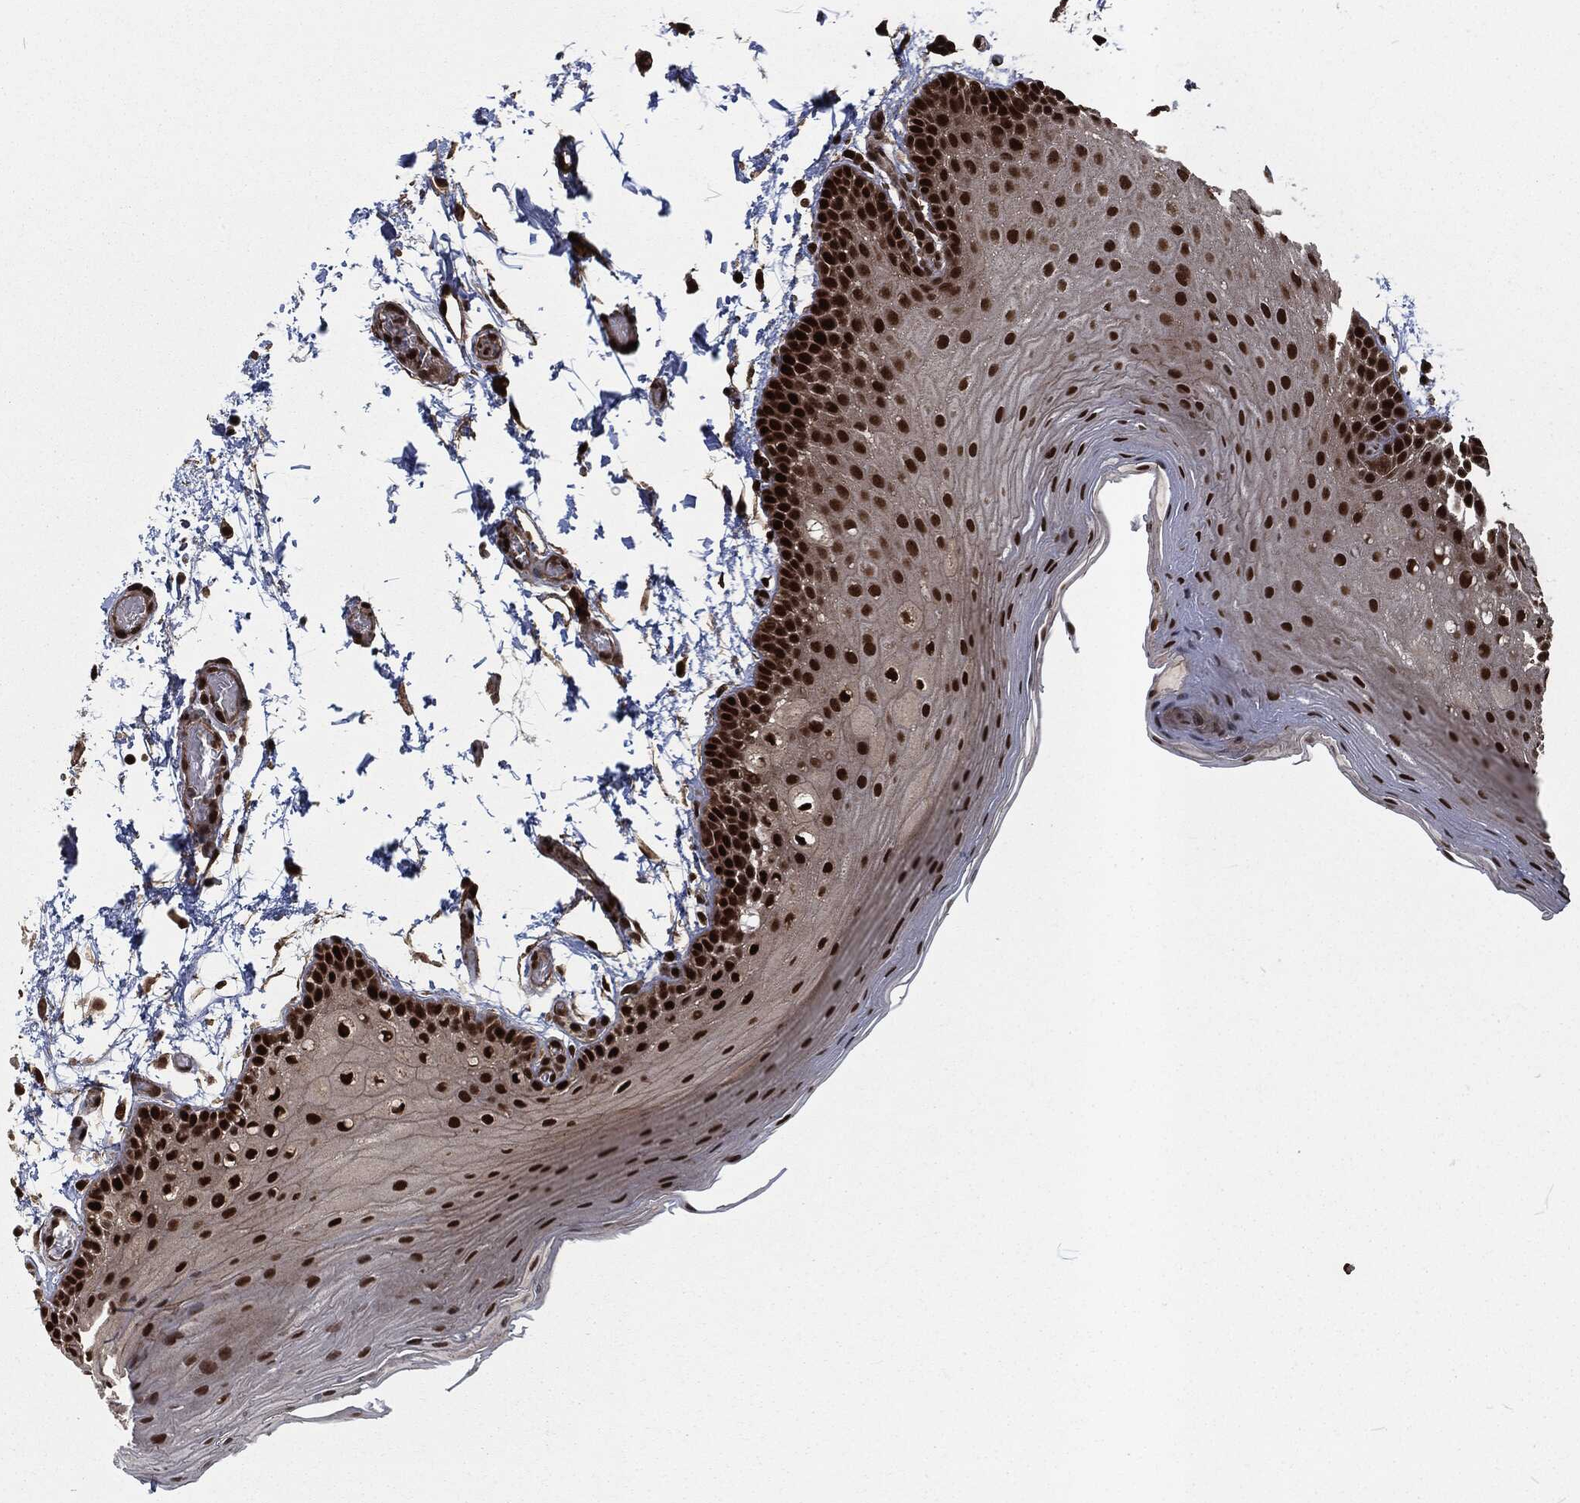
{"staining": {"intensity": "strong", "quantity": ">75%", "location": "nuclear"}, "tissue": "oral mucosa", "cell_type": "Squamous epithelial cells", "image_type": "normal", "snomed": [{"axis": "morphology", "description": "Normal tissue, NOS"}, {"axis": "topography", "description": "Oral tissue"}], "caption": "An immunohistochemistry (IHC) photomicrograph of normal tissue is shown. Protein staining in brown highlights strong nuclear positivity in oral mucosa within squamous epithelial cells. The staining is performed using DAB (3,3'-diaminobenzidine) brown chromogen to label protein expression. The nuclei are counter-stained blue using hematoxylin.", "gene": "NGRN", "patient": {"sex": "male", "age": 62}}